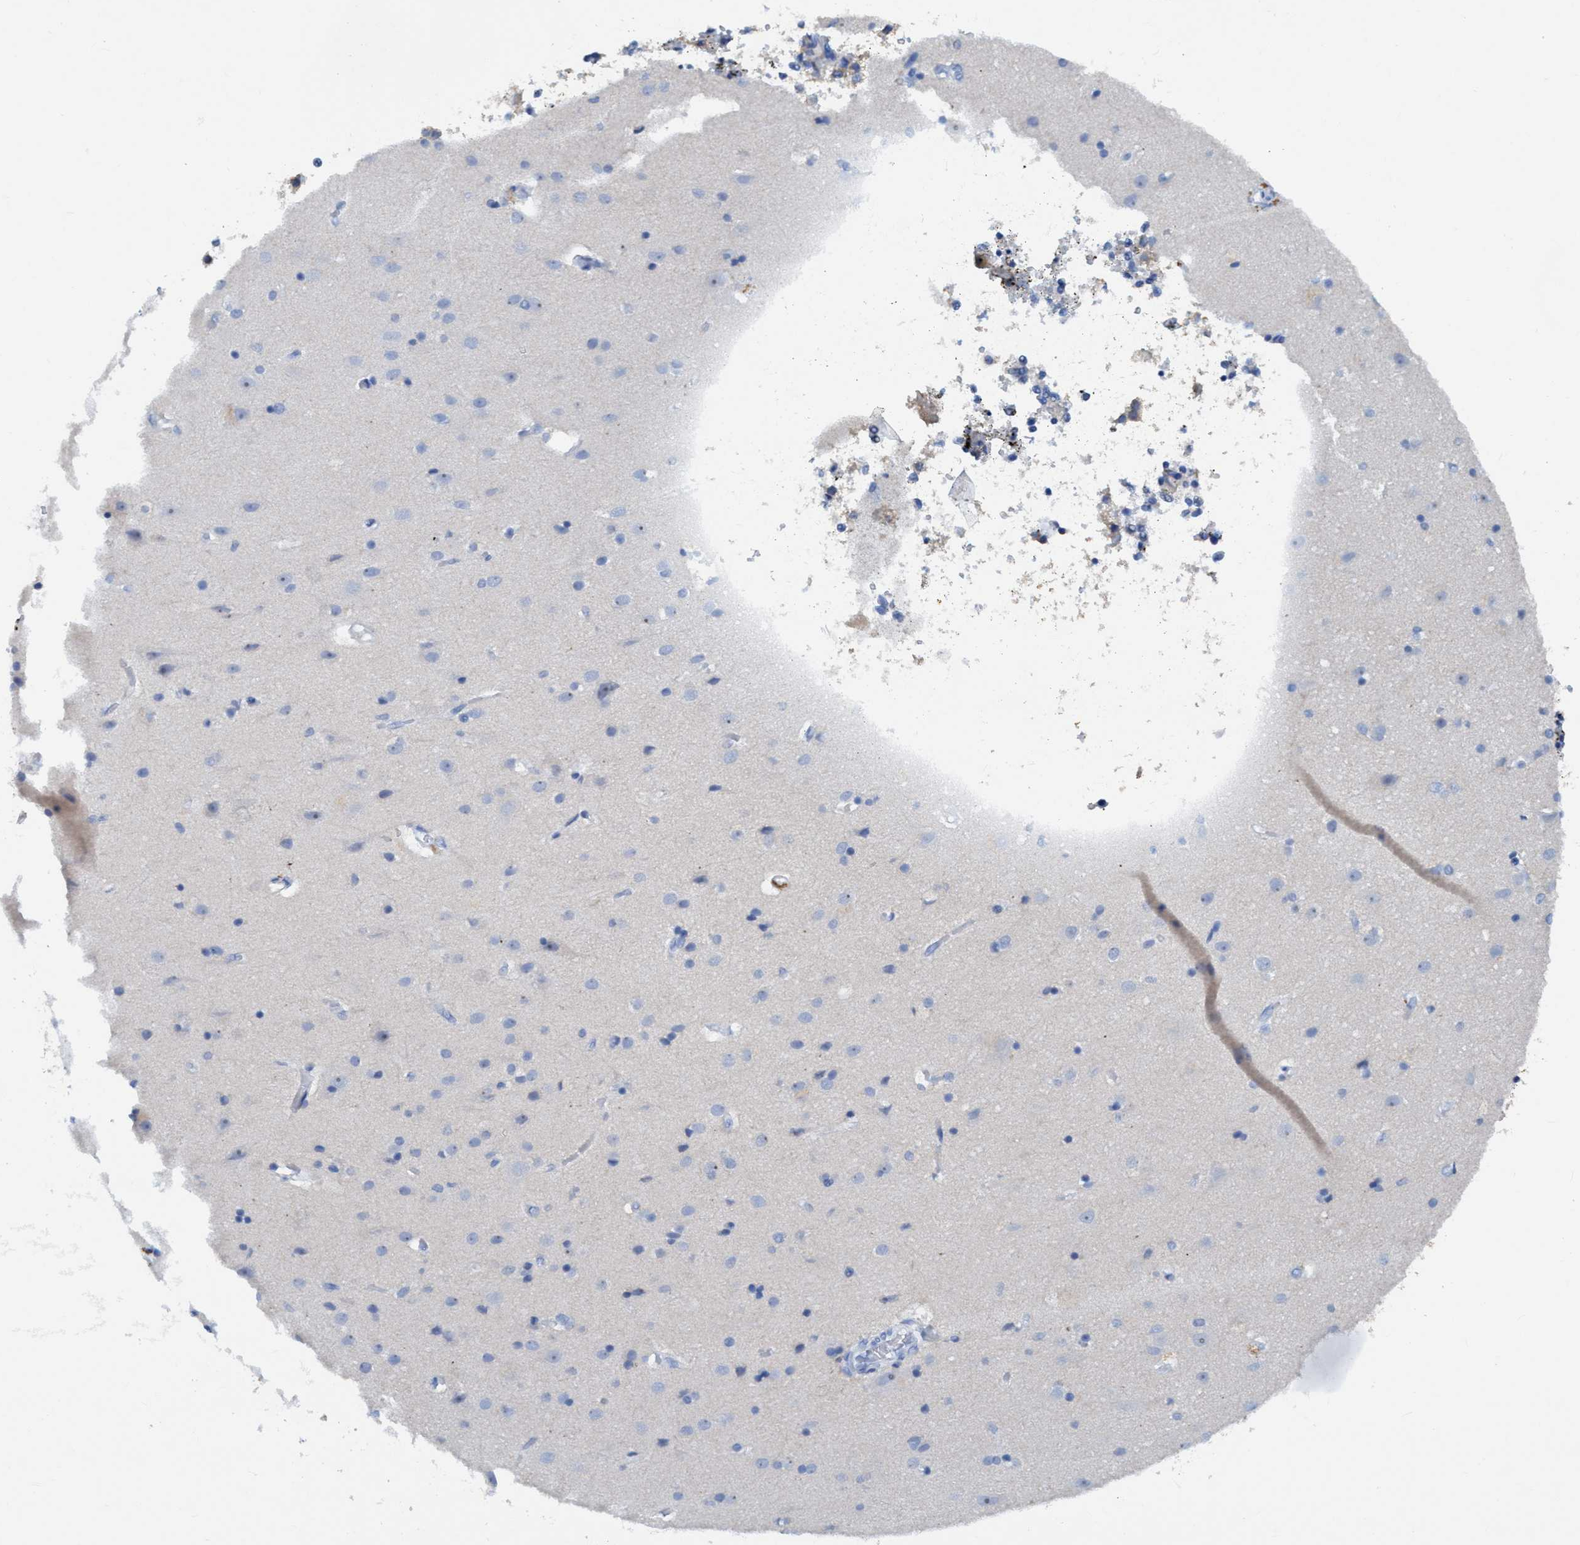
{"staining": {"intensity": "negative", "quantity": "none", "location": "none"}, "tissue": "cerebral cortex", "cell_type": "Endothelial cells", "image_type": "normal", "snomed": [{"axis": "morphology", "description": "Normal tissue, NOS"}, {"axis": "topography", "description": "Cerebral cortex"}], "caption": "Human cerebral cortex stained for a protein using immunohistochemistry (IHC) shows no staining in endothelial cells.", "gene": "DNAI1", "patient": {"sex": "male", "age": 54}}